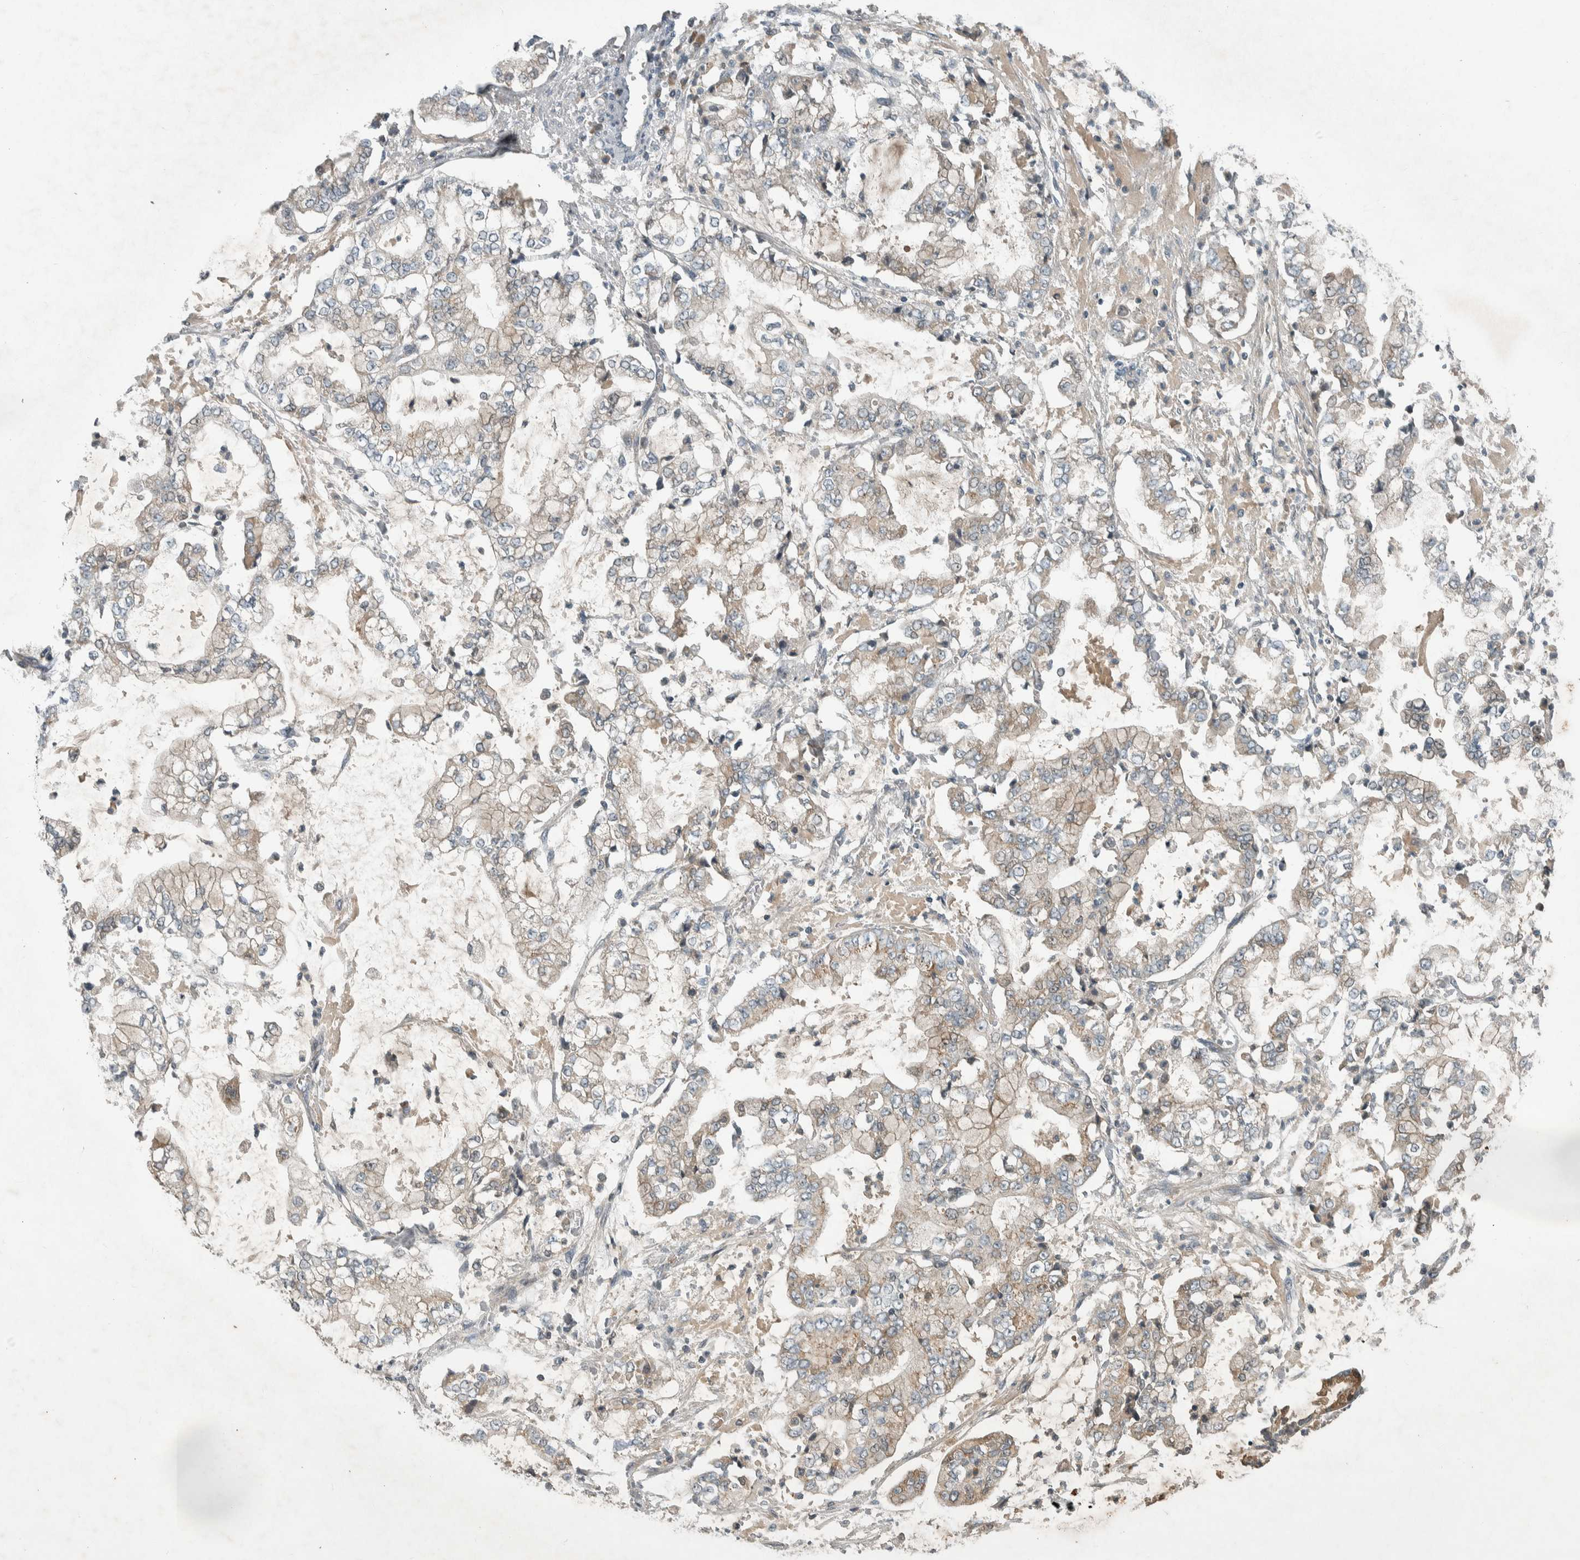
{"staining": {"intensity": "weak", "quantity": "<25%", "location": "cytoplasmic/membranous"}, "tissue": "stomach cancer", "cell_type": "Tumor cells", "image_type": "cancer", "snomed": [{"axis": "morphology", "description": "Adenocarcinoma, NOS"}, {"axis": "topography", "description": "Stomach"}], "caption": "The photomicrograph exhibits no staining of tumor cells in stomach cancer (adenocarcinoma). Nuclei are stained in blue.", "gene": "CLCN2", "patient": {"sex": "male", "age": 76}}